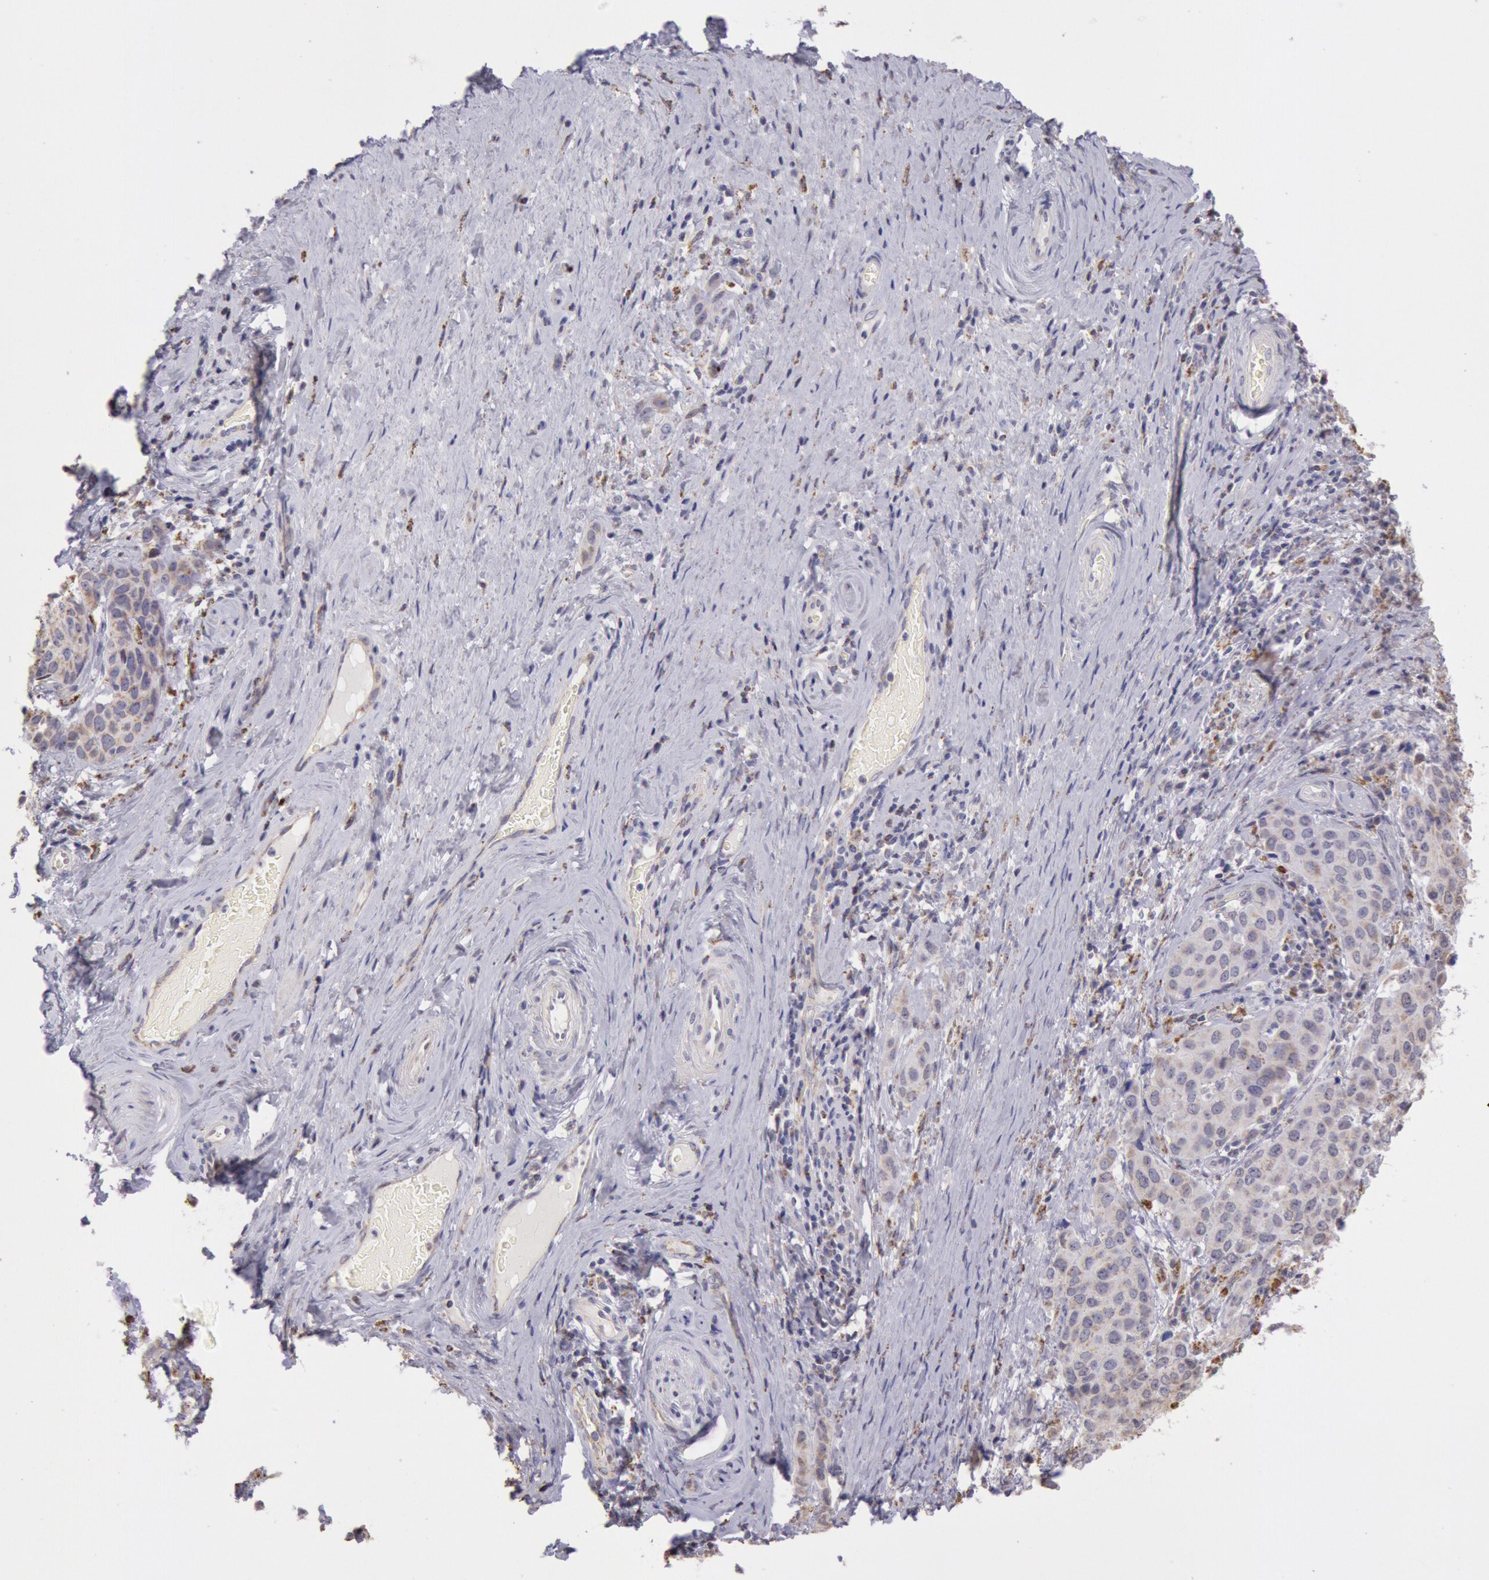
{"staining": {"intensity": "weak", "quantity": "25%-75%", "location": "cytoplasmic/membranous"}, "tissue": "cervical cancer", "cell_type": "Tumor cells", "image_type": "cancer", "snomed": [{"axis": "morphology", "description": "Squamous cell carcinoma, NOS"}, {"axis": "topography", "description": "Cervix"}], "caption": "The immunohistochemical stain shows weak cytoplasmic/membranous staining in tumor cells of cervical cancer tissue.", "gene": "FRMD6", "patient": {"sex": "female", "age": 54}}